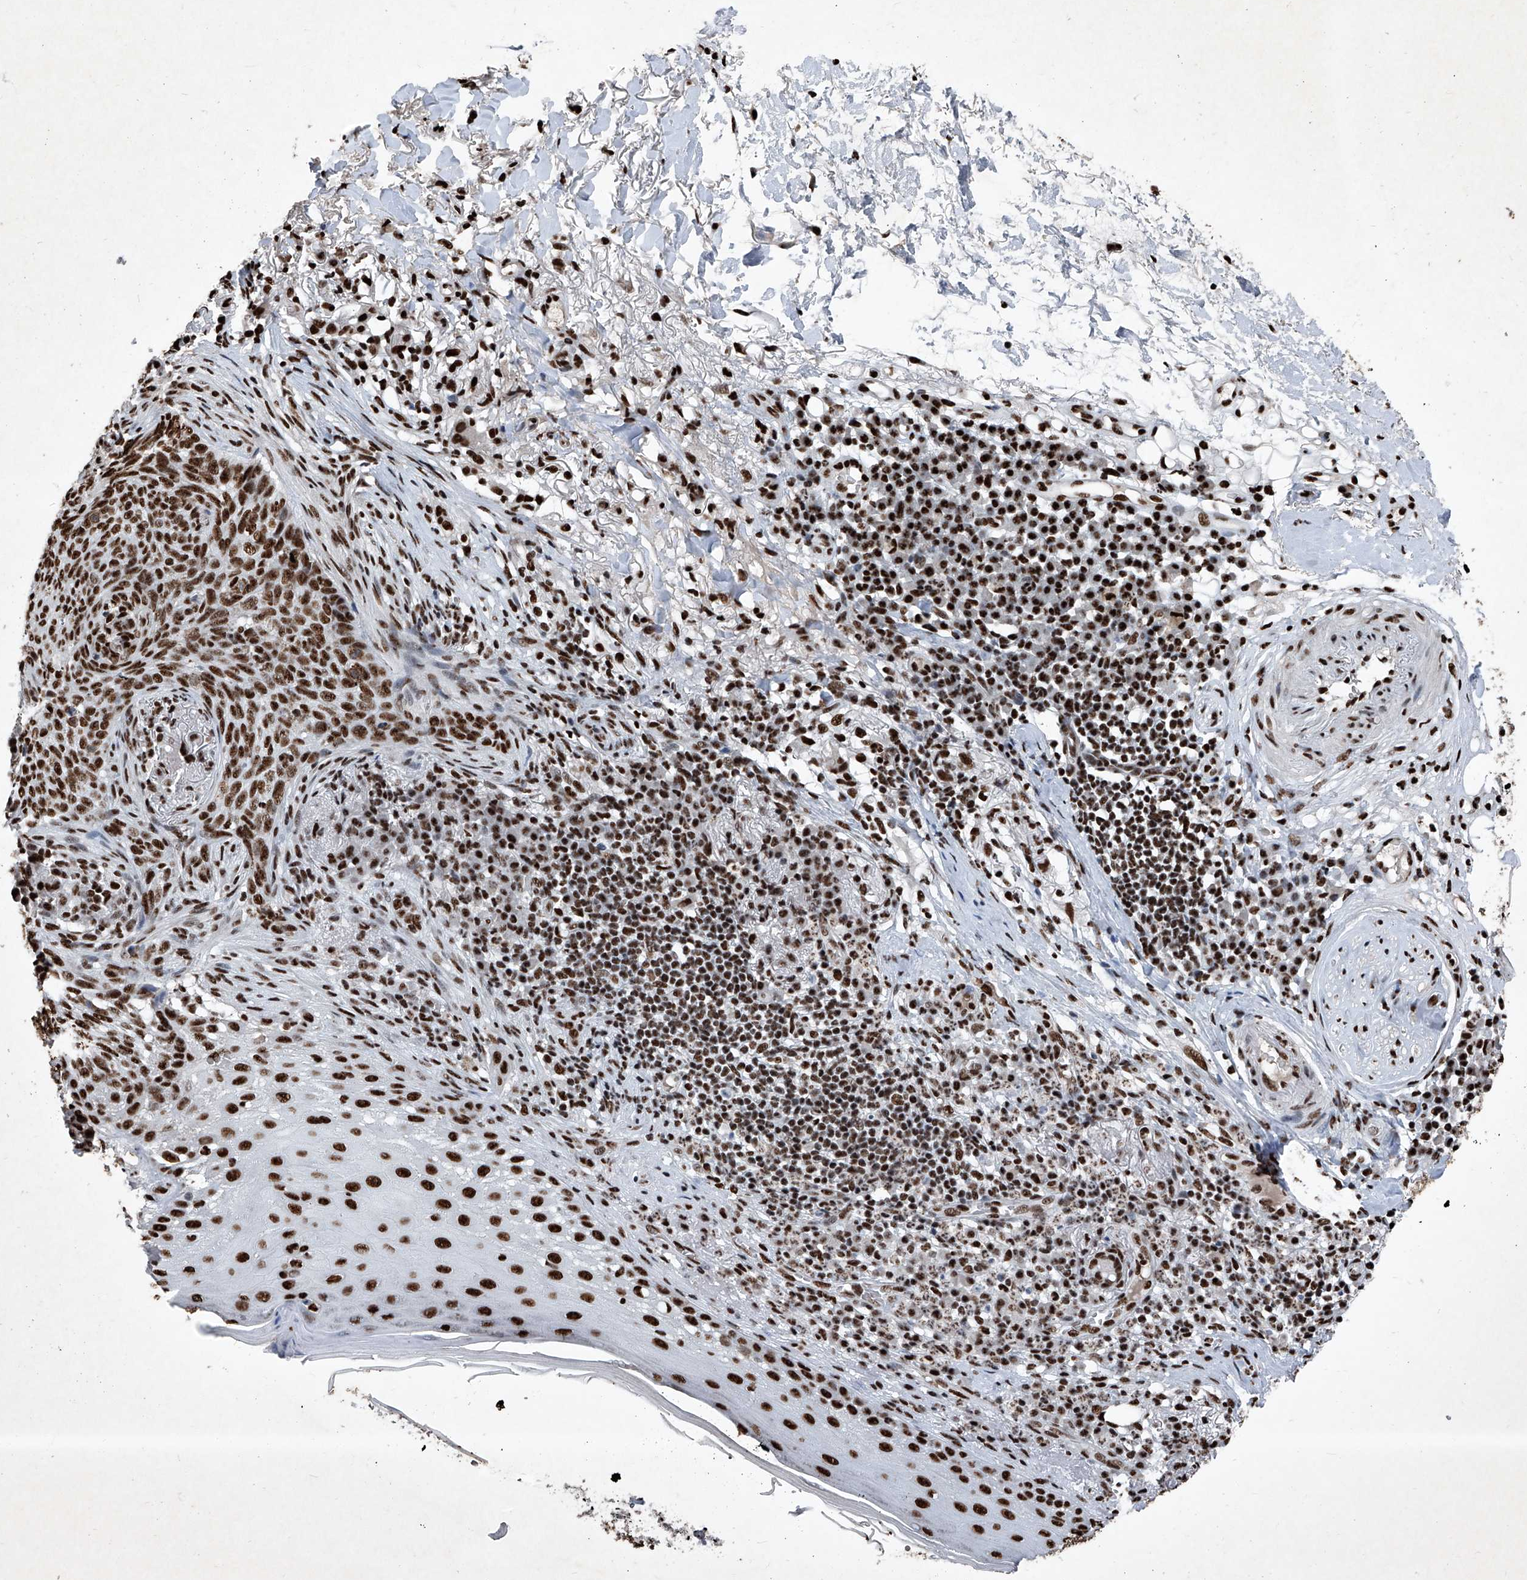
{"staining": {"intensity": "strong", "quantity": ">75%", "location": "nuclear"}, "tissue": "skin cancer", "cell_type": "Tumor cells", "image_type": "cancer", "snomed": [{"axis": "morphology", "description": "Basal cell carcinoma"}, {"axis": "topography", "description": "Skin"}], "caption": "IHC (DAB) staining of human skin cancer (basal cell carcinoma) displays strong nuclear protein expression in about >75% of tumor cells.", "gene": "DDX39B", "patient": {"sex": "male", "age": 85}}